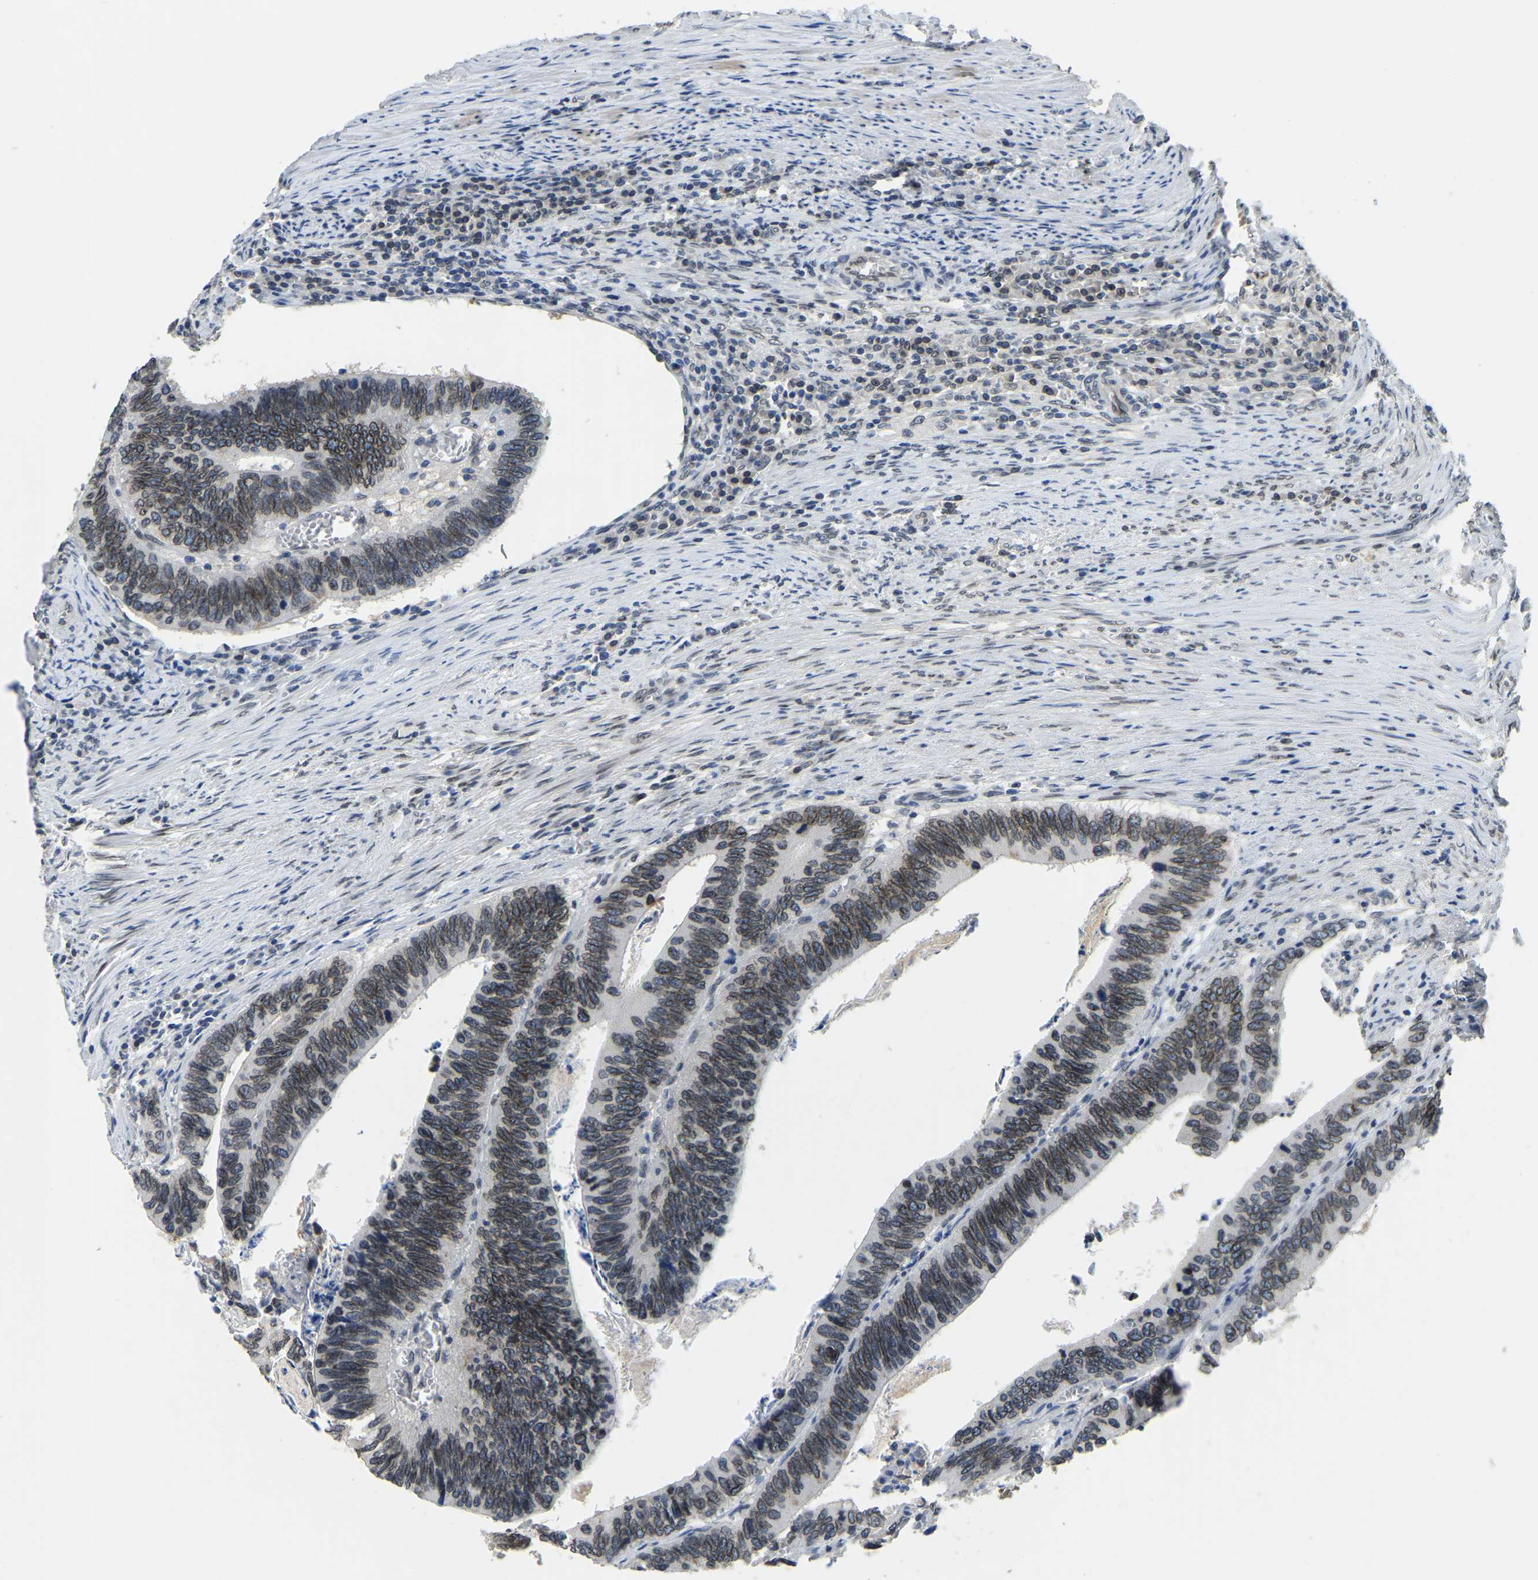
{"staining": {"intensity": "moderate", "quantity": ">75%", "location": "cytoplasmic/membranous,nuclear"}, "tissue": "colorectal cancer", "cell_type": "Tumor cells", "image_type": "cancer", "snomed": [{"axis": "morphology", "description": "Adenocarcinoma, NOS"}, {"axis": "topography", "description": "Colon"}], "caption": "Protein staining of colorectal cancer (adenocarcinoma) tissue shows moderate cytoplasmic/membranous and nuclear staining in approximately >75% of tumor cells.", "gene": "RANBP2", "patient": {"sex": "male", "age": 72}}